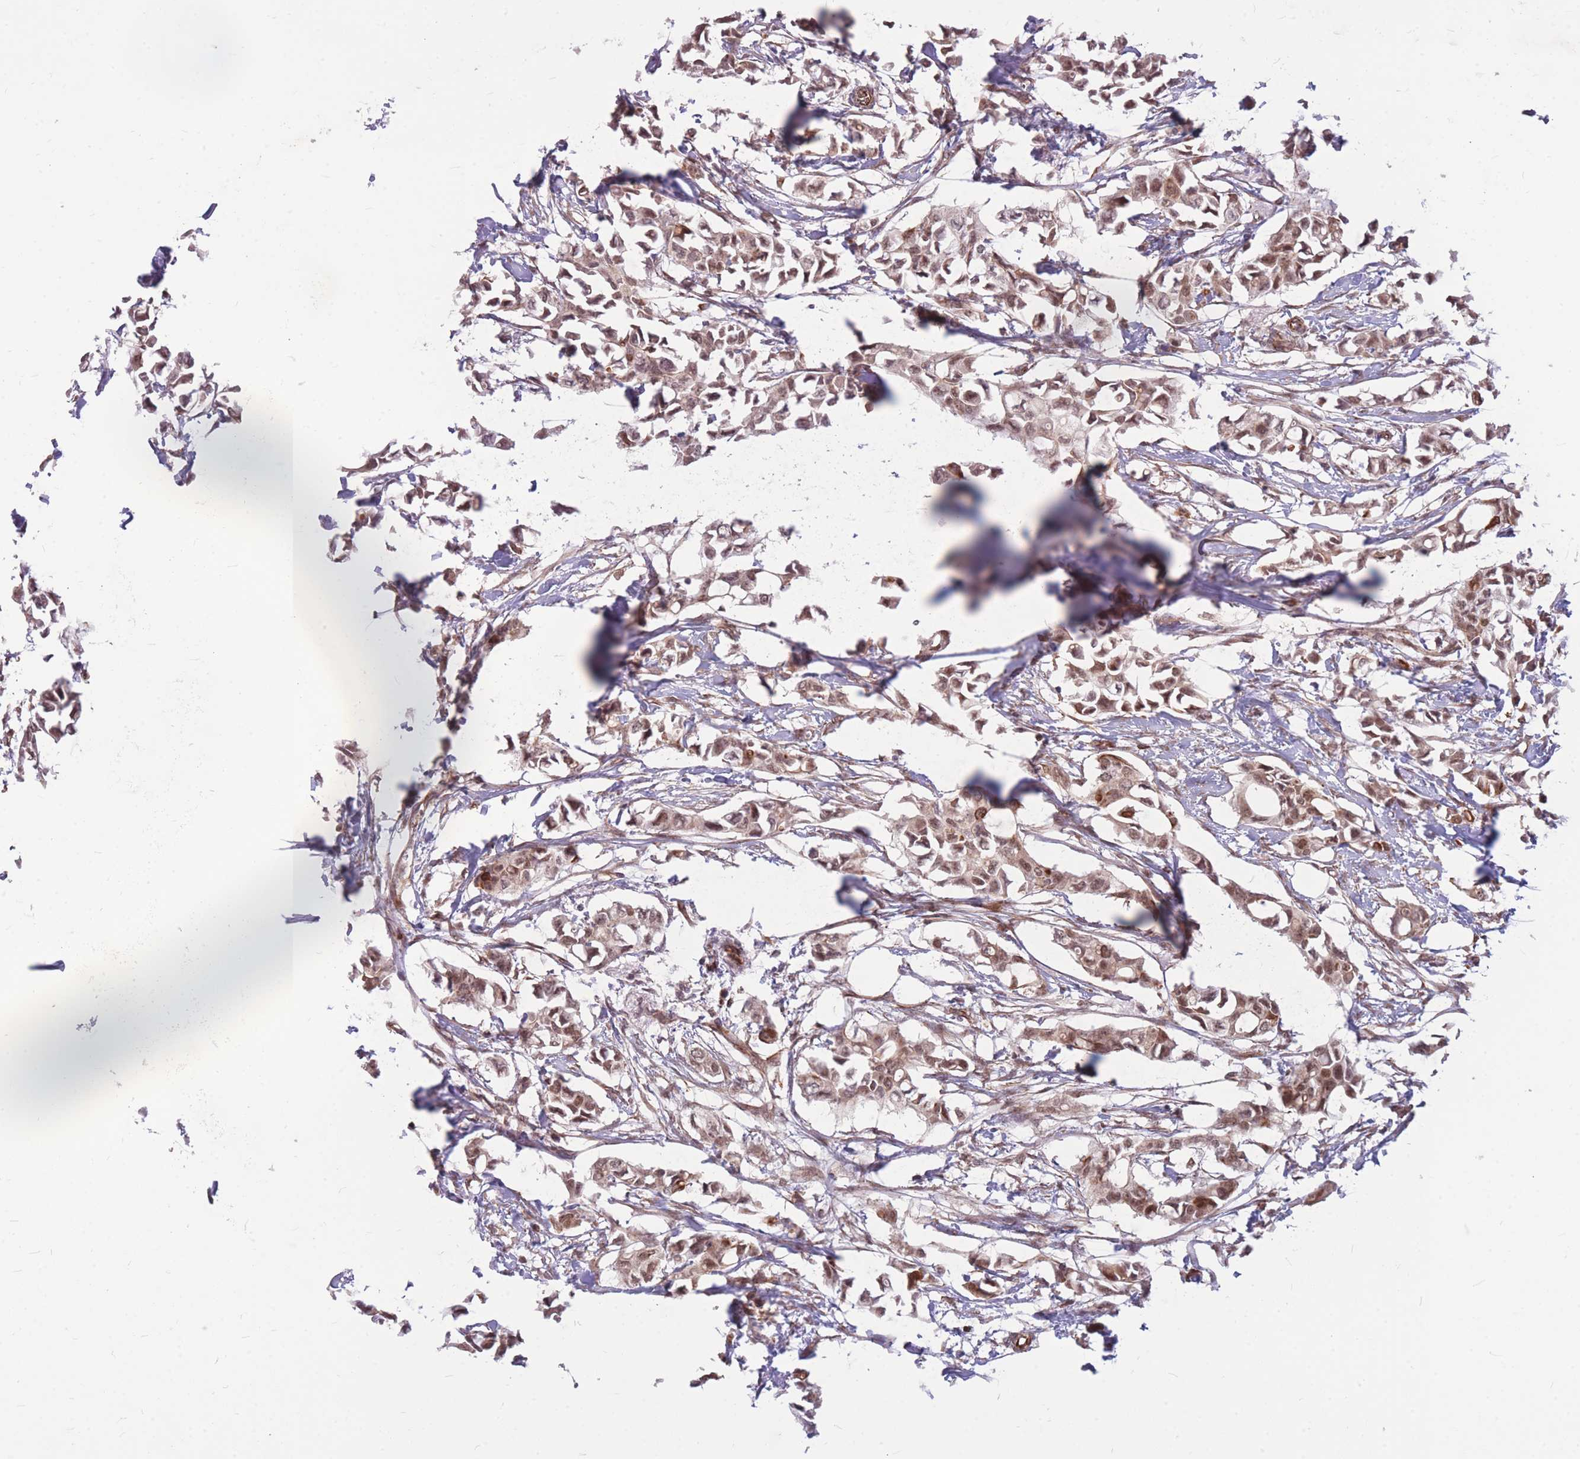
{"staining": {"intensity": "moderate", "quantity": ">75%", "location": "cytoplasmic/membranous,nuclear"}, "tissue": "breast cancer", "cell_type": "Tumor cells", "image_type": "cancer", "snomed": [{"axis": "morphology", "description": "Duct carcinoma"}, {"axis": "topography", "description": "Breast"}], "caption": "Human breast cancer (invasive ductal carcinoma) stained with a protein marker shows moderate staining in tumor cells.", "gene": "ERCC2", "patient": {"sex": "female", "age": 41}}